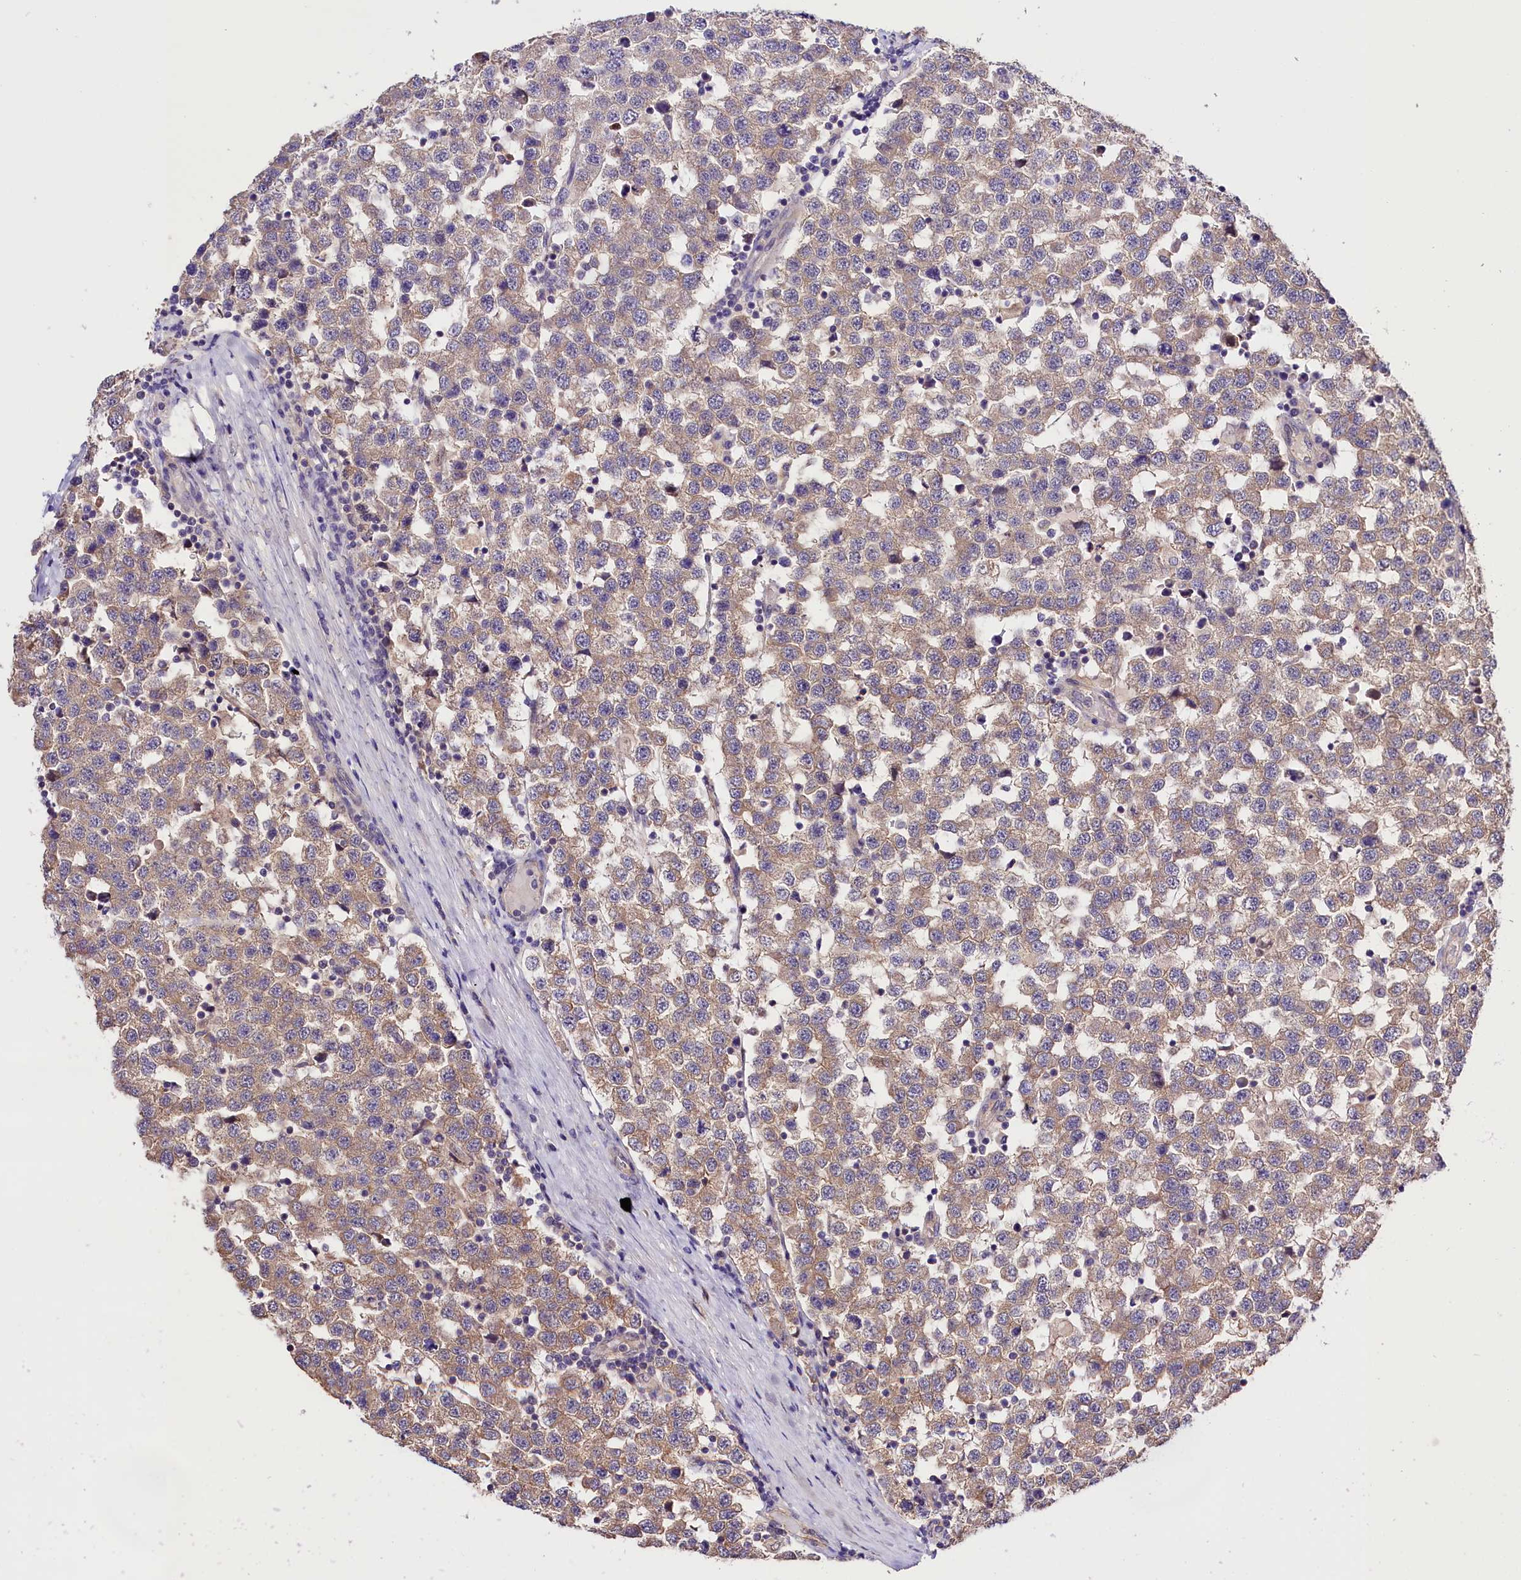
{"staining": {"intensity": "moderate", "quantity": ">75%", "location": "cytoplasmic/membranous"}, "tissue": "testis cancer", "cell_type": "Tumor cells", "image_type": "cancer", "snomed": [{"axis": "morphology", "description": "Seminoma, NOS"}, {"axis": "topography", "description": "Testis"}], "caption": "High-magnification brightfield microscopy of testis cancer (seminoma) stained with DAB (3,3'-diaminobenzidine) (brown) and counterstained with hematoxylin (blue). tumor cells exhibit moderate cytoplasmic/membranous positivity is identified in about>75% of cells. Nuclei are stained in blue.", "gene": "CES3", "patient": {"sex": "male", "age": 34}}